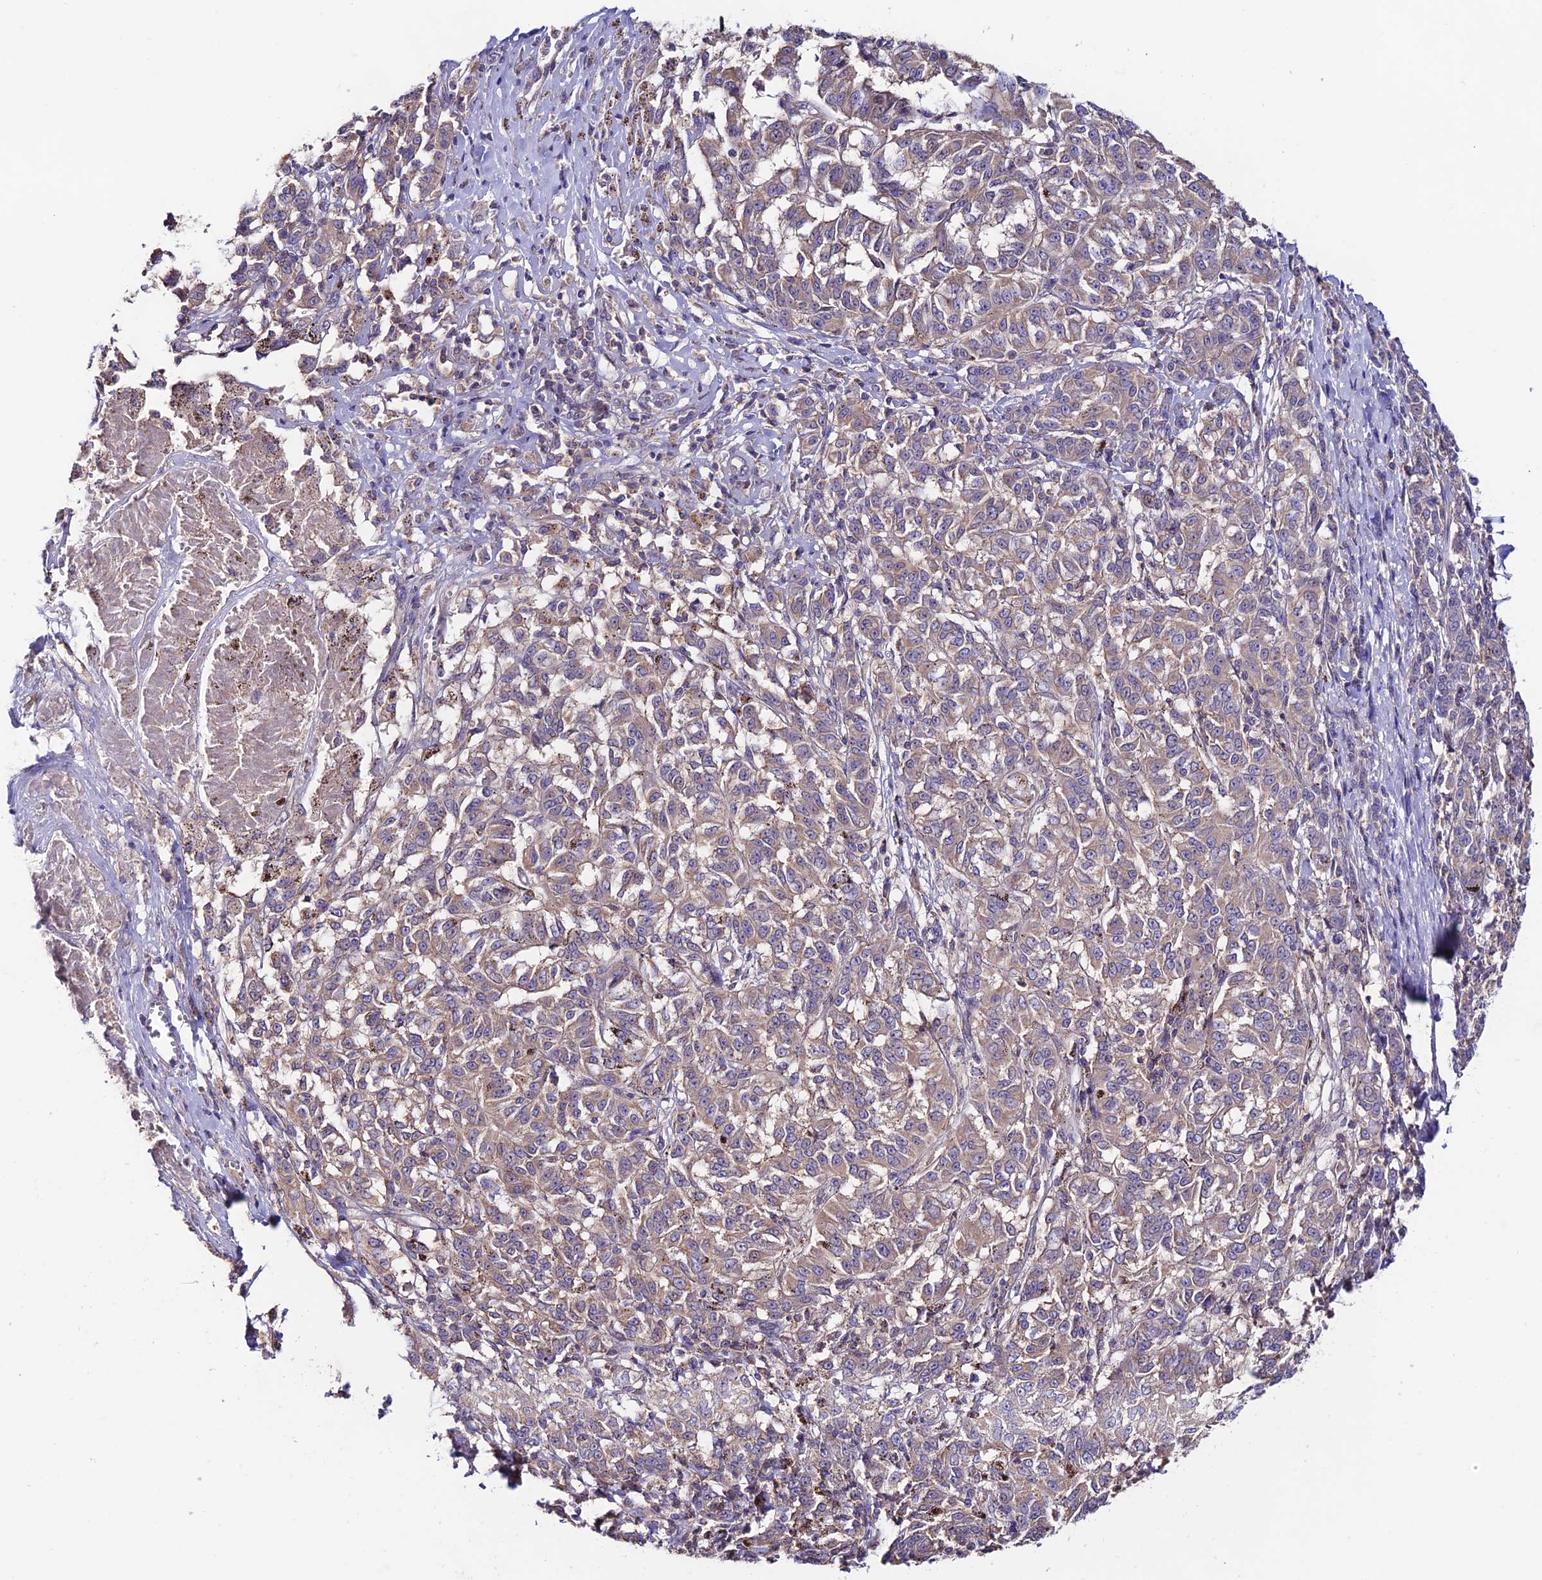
{"staining": {"intensity": "weak", "quantity": "25%-75%", "location": "cytoplasmic/membranous"}, "tissue": "melanoma", "cell_type": "Tumor cells", "image_type": "cancer", "snomed": [{"axis": "morphology", "description": "Malignant melanoma, NOS"}, {"axis": "topography", "description": "Skin"}], "caption": "IHC histopathology image of melanoma stained for a protein (brown), which exhibits low levels of weak cytoplasmic/membranous staining in about 25%-75% of tumor cells.", "gene": "BRME1", "patient": {"sex": "female", "age": 72}}